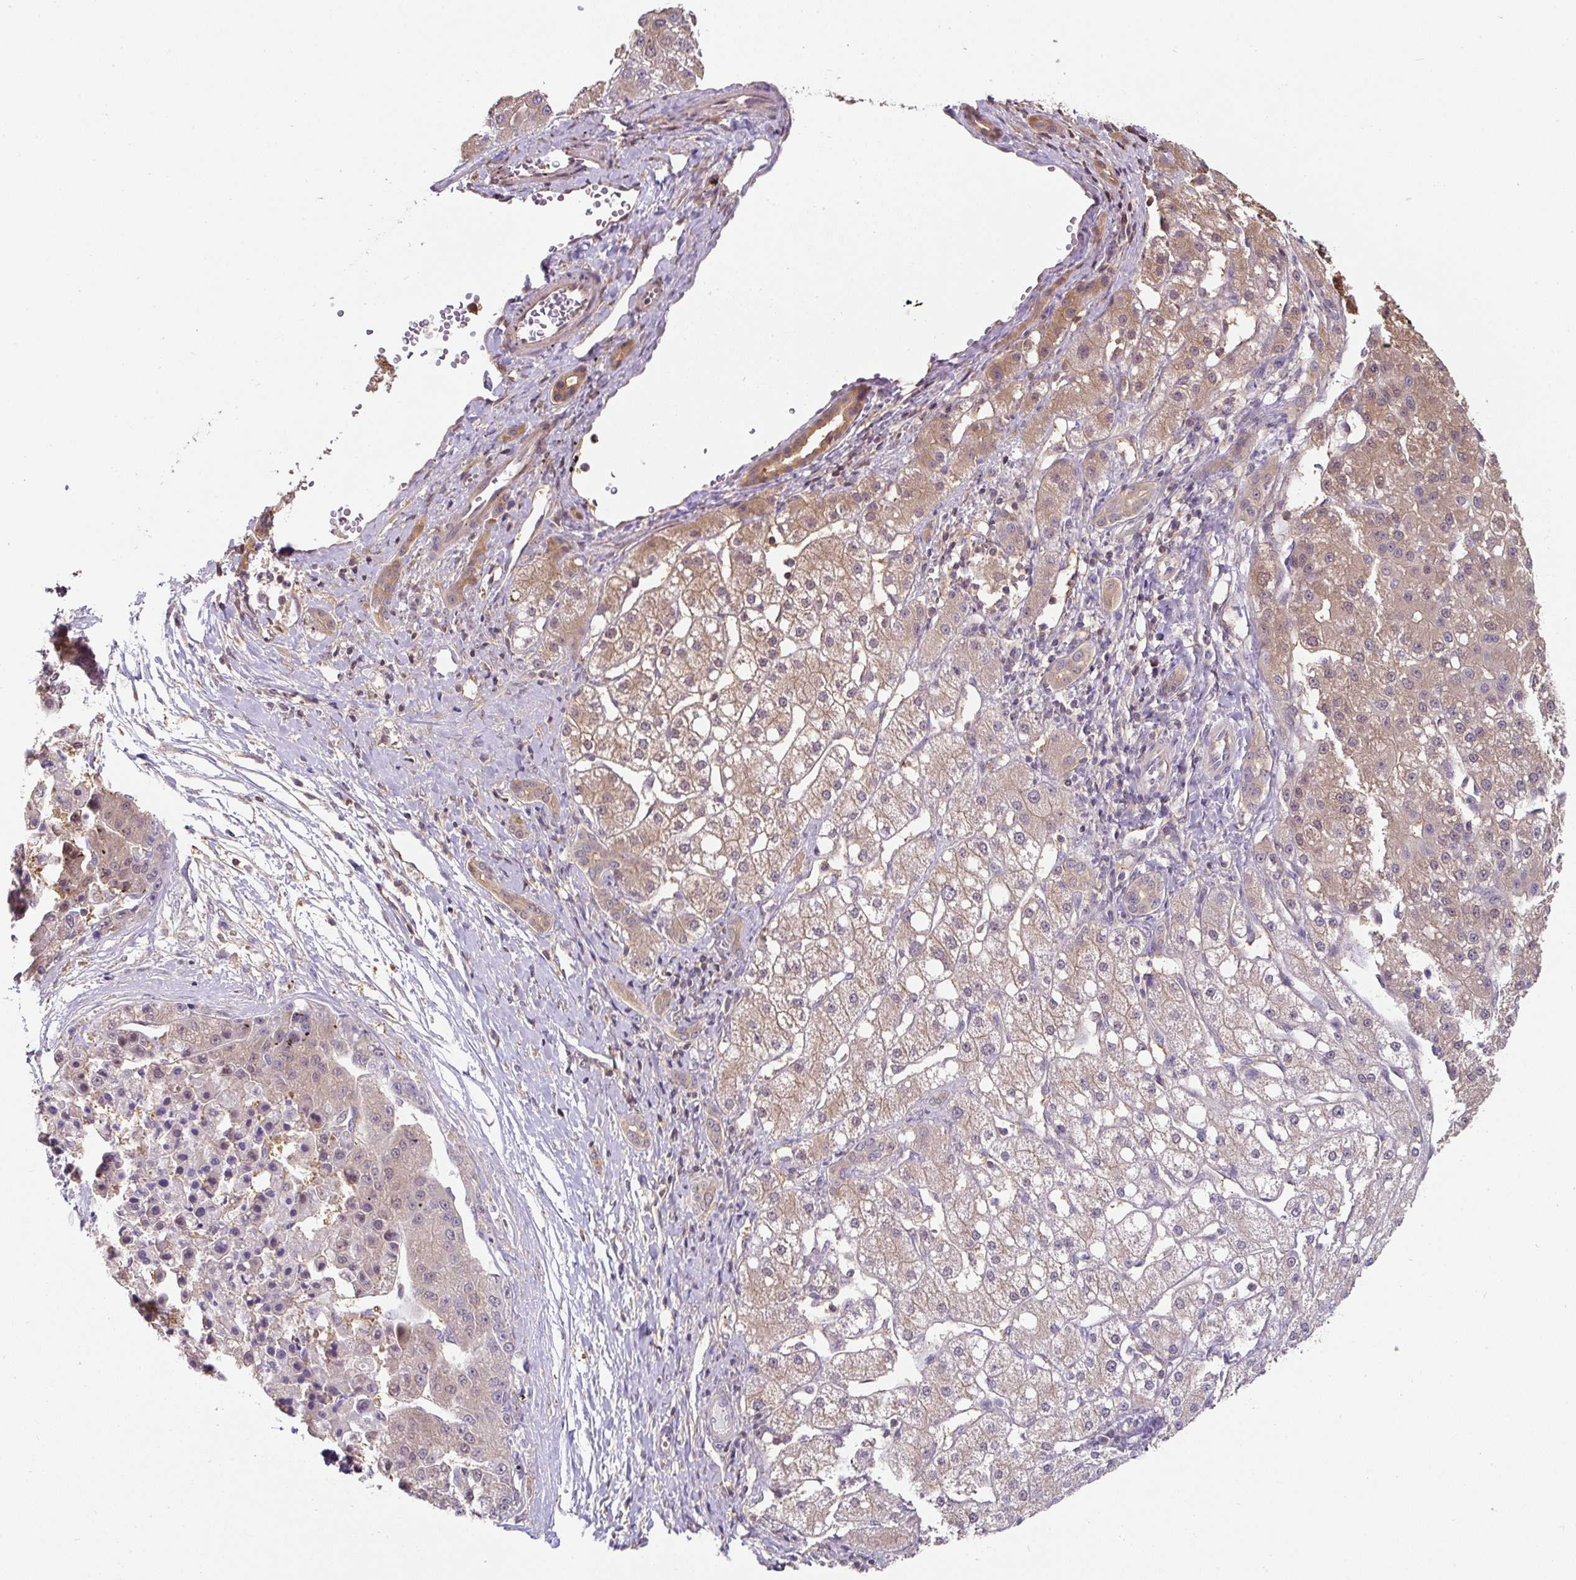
{"staining": {"intensity": "moderate", "quantity": ">75%", "location": "cytoplasmic/membranous,nuclear"}, "tissue": "liver cancer", "cell_type": "Tumor cells", "image_type": "cancer", "snomed": [{"axis": "morphology", "description": "Carcinoma, Hepatocellular, NOS"}, {"axis": "topography", "description": "Liver"}], "caption": "Immunohistochemistry micrograph of neoplastic tissue: liver cancer stained using immunohistochemistry reveals medium levels of moderate protein expression localized specifically in the cytoplasmic/membranous and nuclear of tumor cells, appearing as a cytoplasmic/membranous and nuclear brown color.", "gene": "ST13", "patient": {"sex": "male", "age": 67}}